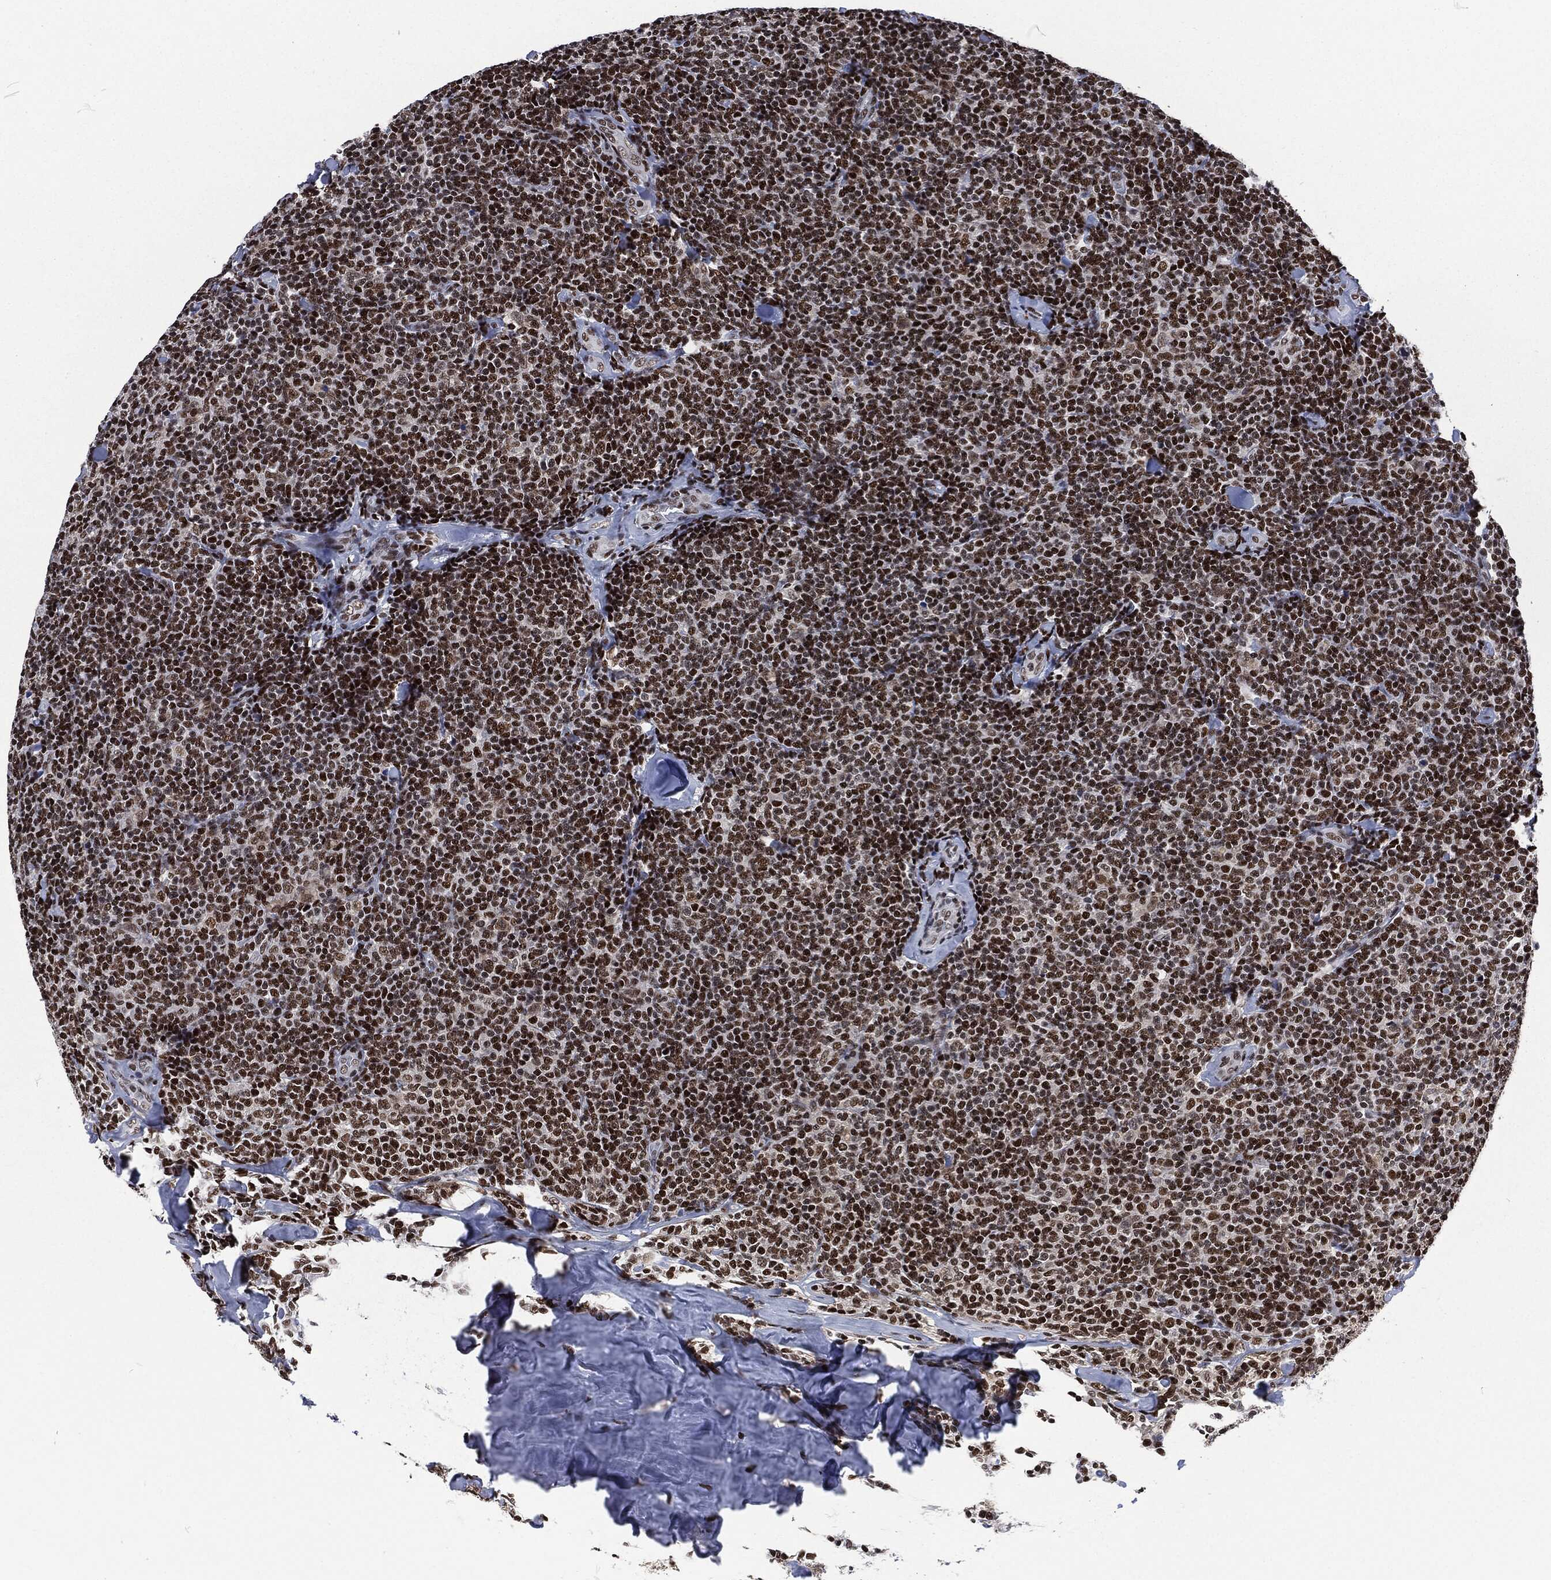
{"staining": {"intensity": "strong", "quantity": "25%-75%", "location": "nuclear"}, "tissue": "lymphoma", "cell_type": "Tumor cells", "image_type": "cancer", "snomed": [{"axis": "morphology", "description": "Malignant lymphoma, non-Hodgkin's type, Low grade"}, {"axis": "topography", "description": "Lymph node"}], "caption": "Malignant lymphoma, non-Hodgkin's type (low-grade) was stained to show a protein in brown. There is high levels of strong nuclear positivity in about 25%-75% of tumor cells.", "gene": "DCPS", "patient": {"sex": "female", "age": 56}}